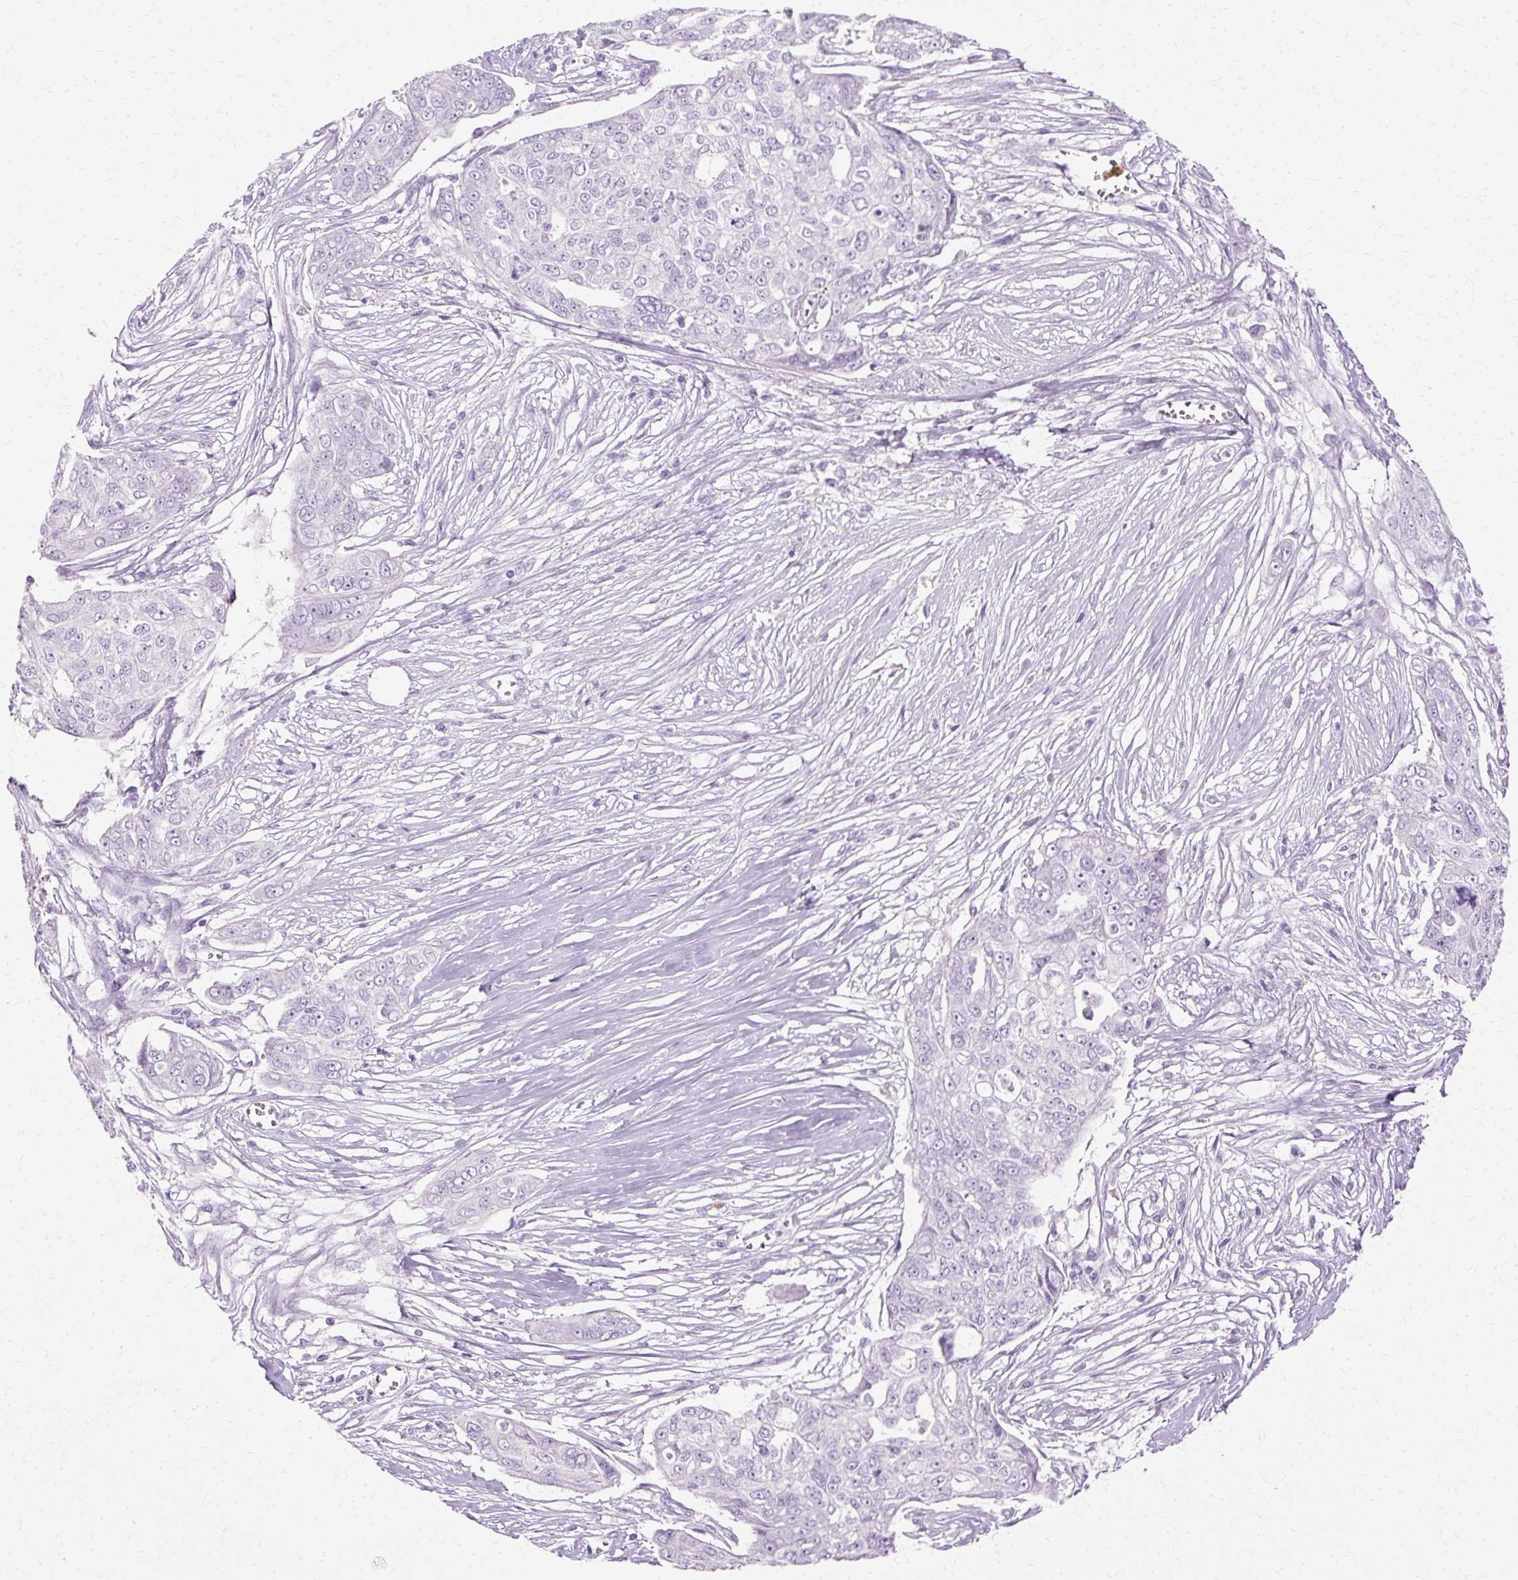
{"staining": {"intensity": "negative", "quantity": "none", "location": "none"}, "tissue": "ovarian cancer", "cell_type": "Tumor cells", "image_type": "cancer", "snomed": [{"axis": "morphology", "description": "Carcinoma, endometroid"}, {"axis": "topography", "description": "Ovary"}], "caption": "Ovarian endometroid carcinoma was stained to show a protein in brown. There is no significant staining in tumor cells.", "gene": "DEFA1", "patient": {"sex": "female", "age": 70}}